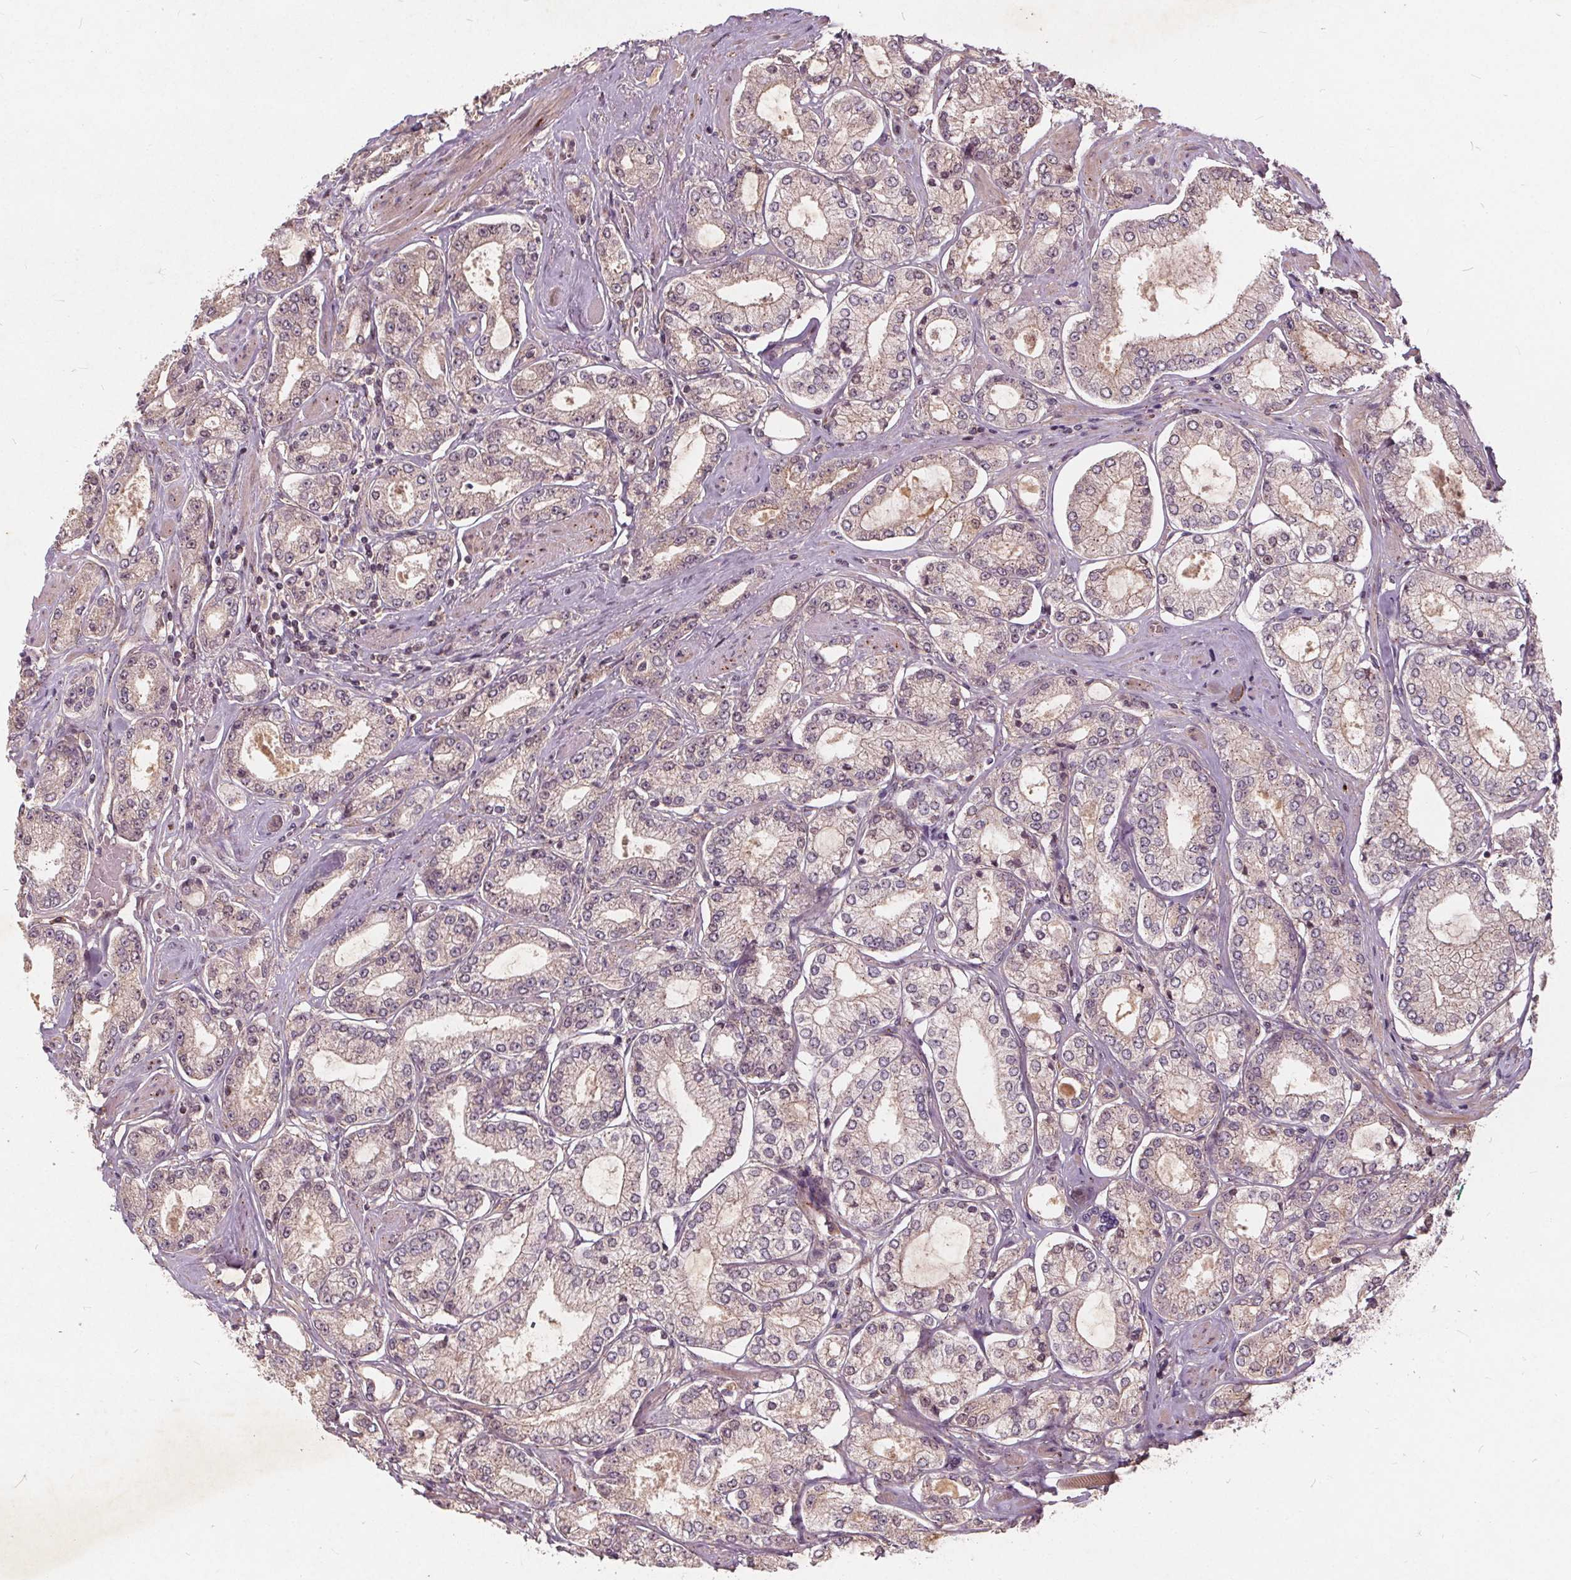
{"staining": {"intensity": "weak", "quantity": "<25%", "location": "cytoplasmic/membranous"}, "tissue": "prostate cancer", "cell_type": "Tumor cells", "image_type": "cancer", "snomed": [{"axis": "morphology", "description": "Adenocarcinoma, High grade"}, {"axis": "topography", "description": "Prostate"}], "caption": "IHC image of adenocarcinoma (high-grade) (prostate) stained for a protein (brown), which shows no expression in tumor cells.", "gene": "CSNK1G2", "patient": {"sex": "male", "age": 68}}